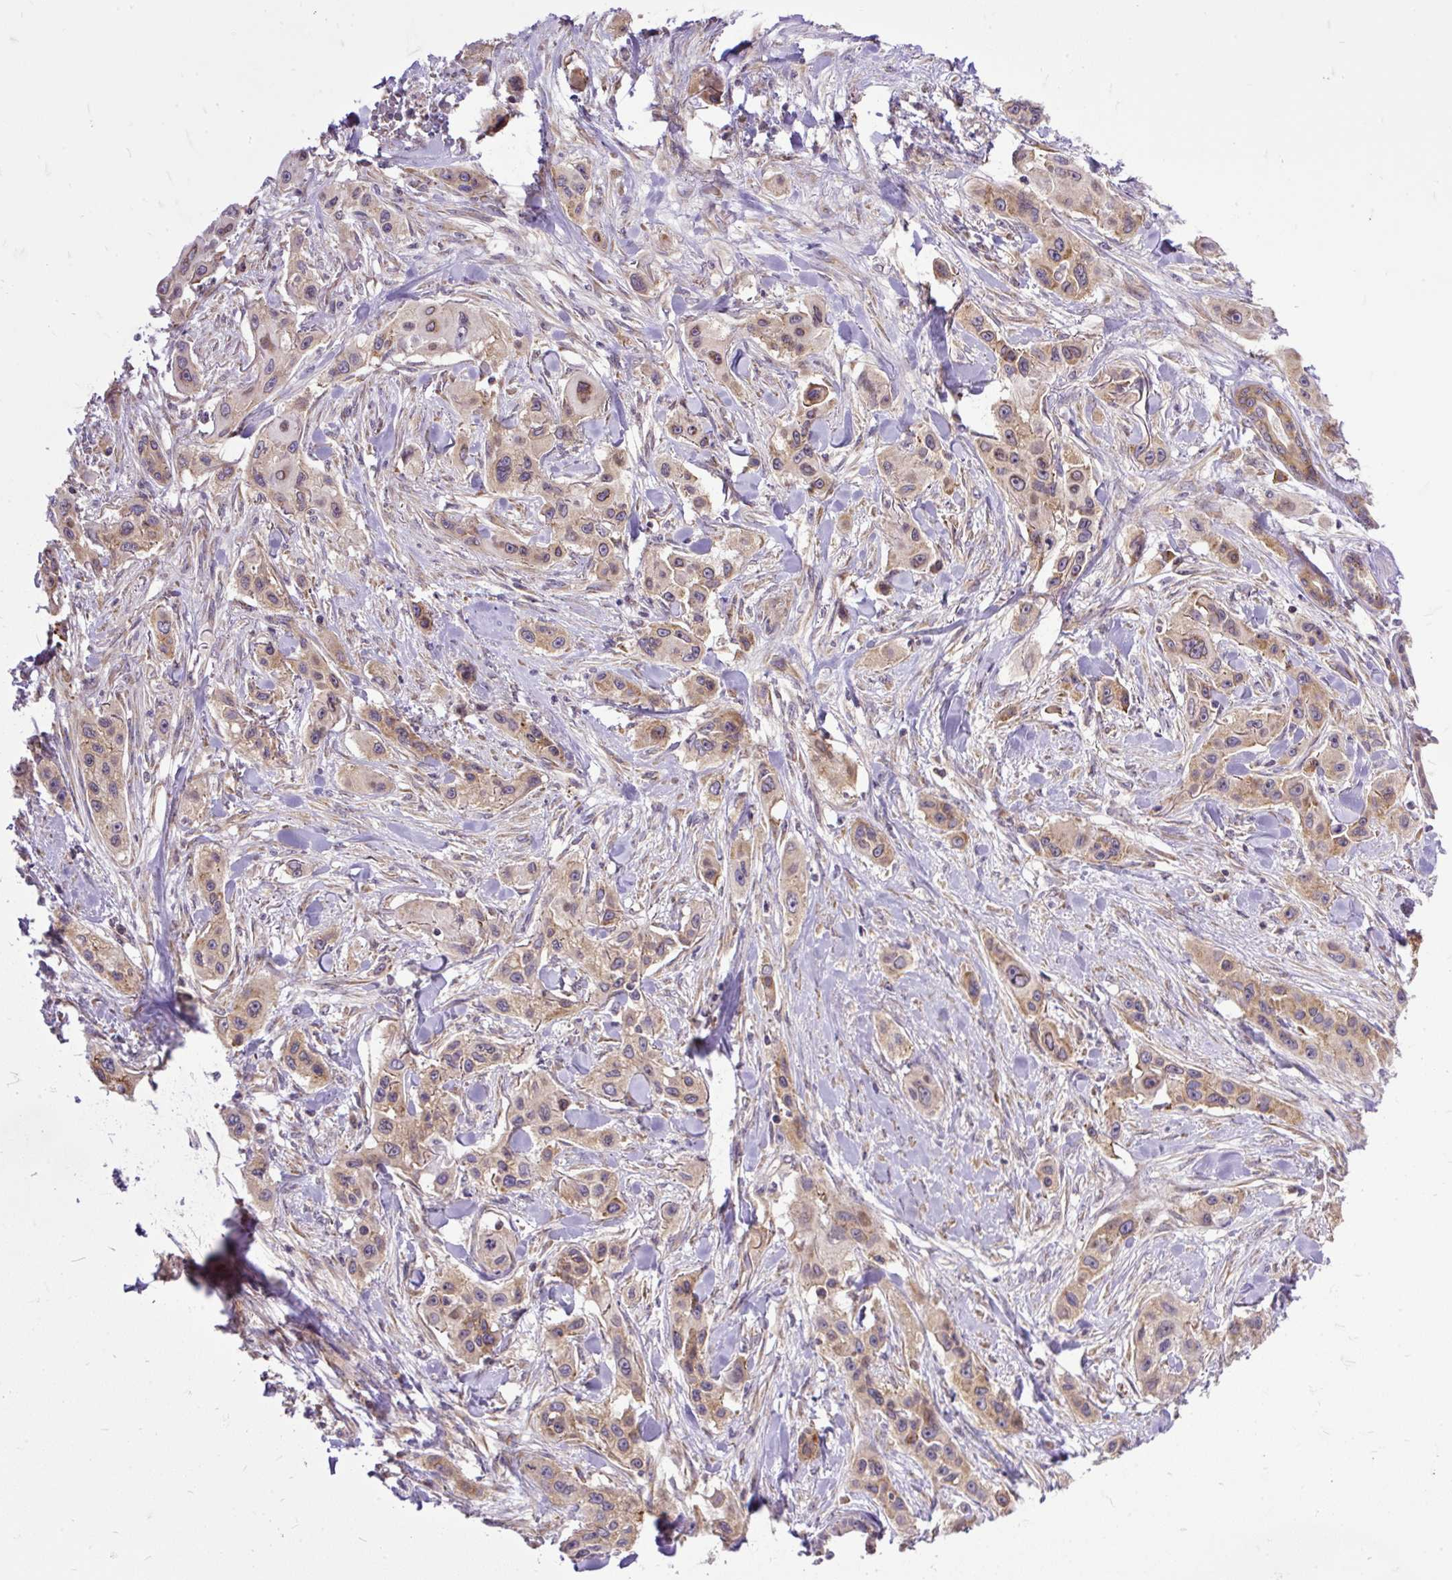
{"staining": {"intensity": "moderate", "quantity": "<25%", "location": "cytoplasmic/membranous"}, "tissue": "skin cancer", "cell_type": "Tumor cells", "image_type": "cancer", "snomed": [{"axis": "morphology", "description": "Squamous cell carcinoma, NOS"}, {"axis": "topography", "description": "Skin"}], "caption": "The histopathology image demonstrates immunohistochemical staining of skin cancer. There is moderate cytoplasmic/membranous expression is appreciated in about <25% of tumor cells.", "gene": "TRIM17", "patient": {"sex": "male", "age": 63}}